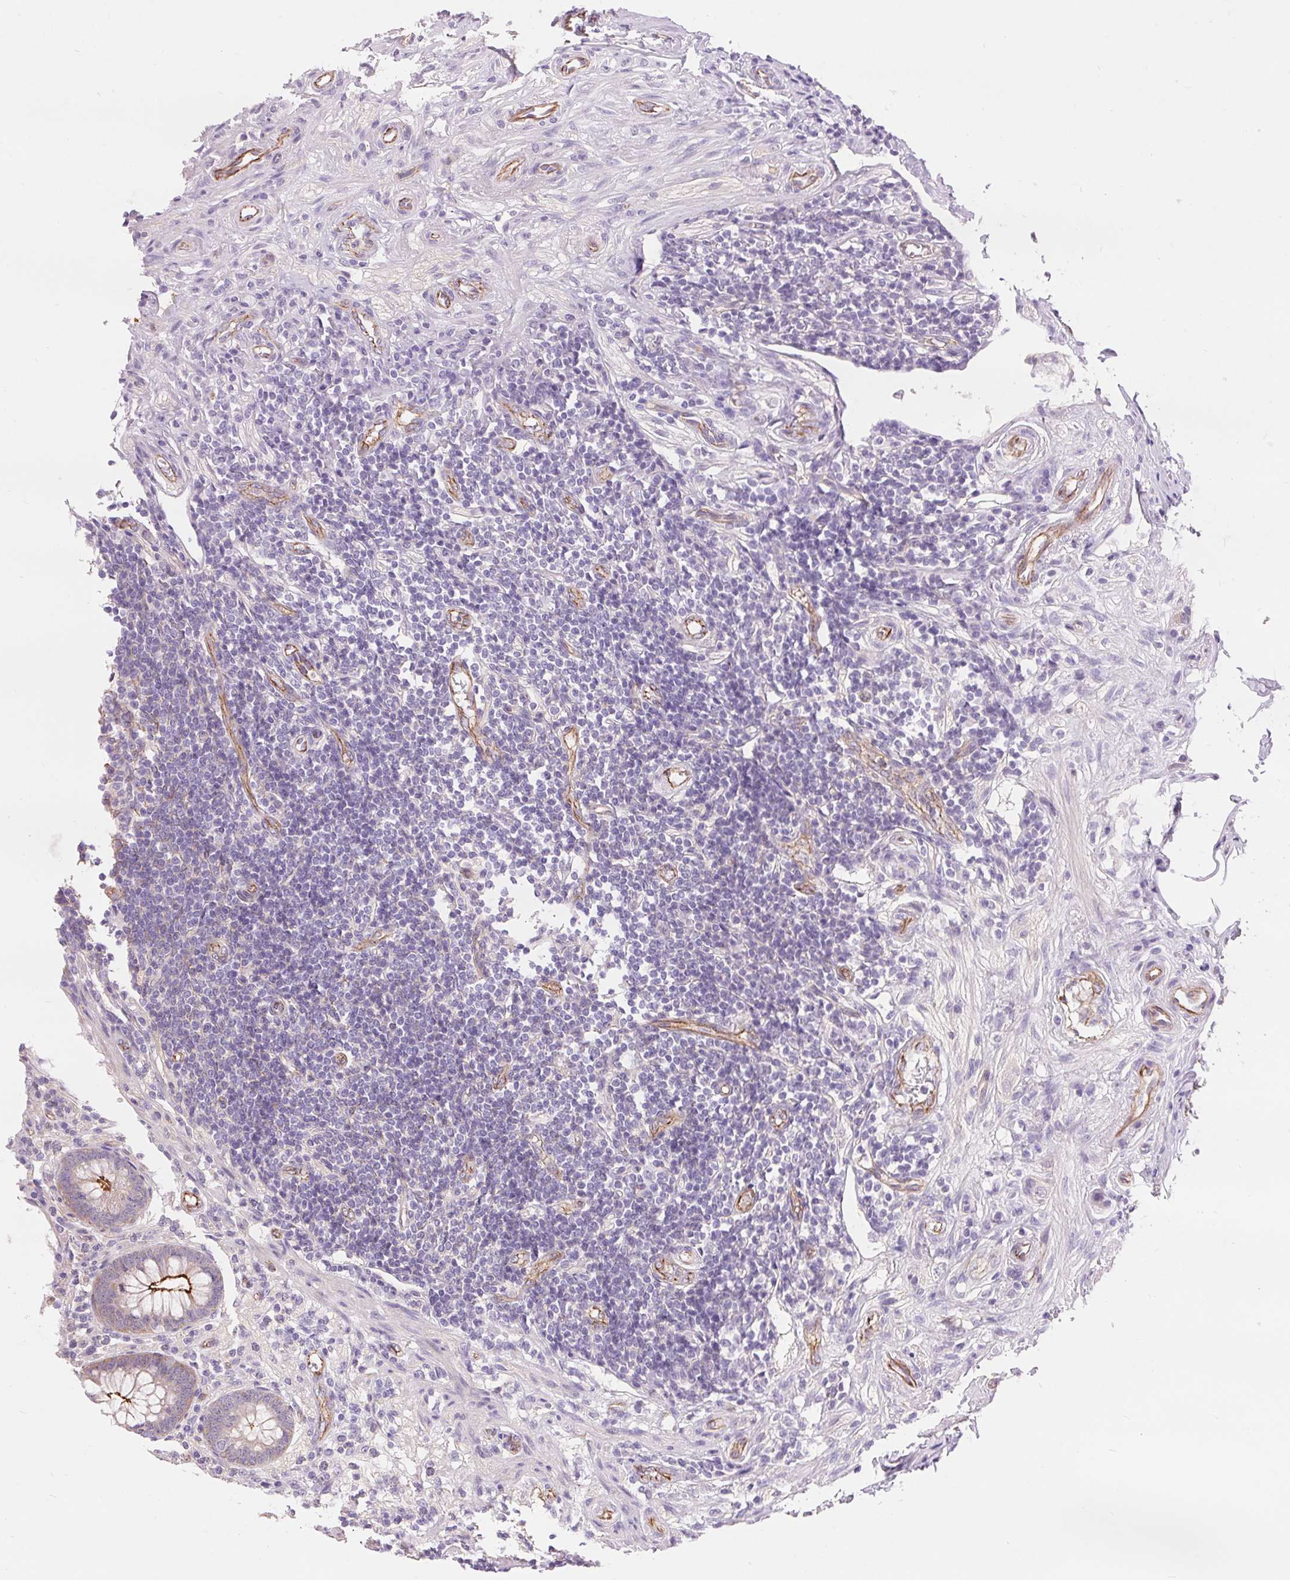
{"staining": {"intensity": "strong", "quantity": "25%-75%", "location": "cytoplasmic/membranous"}, "tissue": "appendix", "cell_type": "Glandular cells", "image_type": "normal", "snomed": [{"axis": "morphology", "description": "Normal tissue, NOS"}, {"axis": "topography", "description": "Appendix"}], "caption": "Appendix stained for a protein demonstrates strong cytoplasmic/membranous positivity in glandular cells. The protein of interest is stained brown, and the nuclei are stained in blue (DAB IHC with brightfield microscopy, high magnification).", "gene": "DIXDC1", "patient": {"sex": "female", "age": 57}}